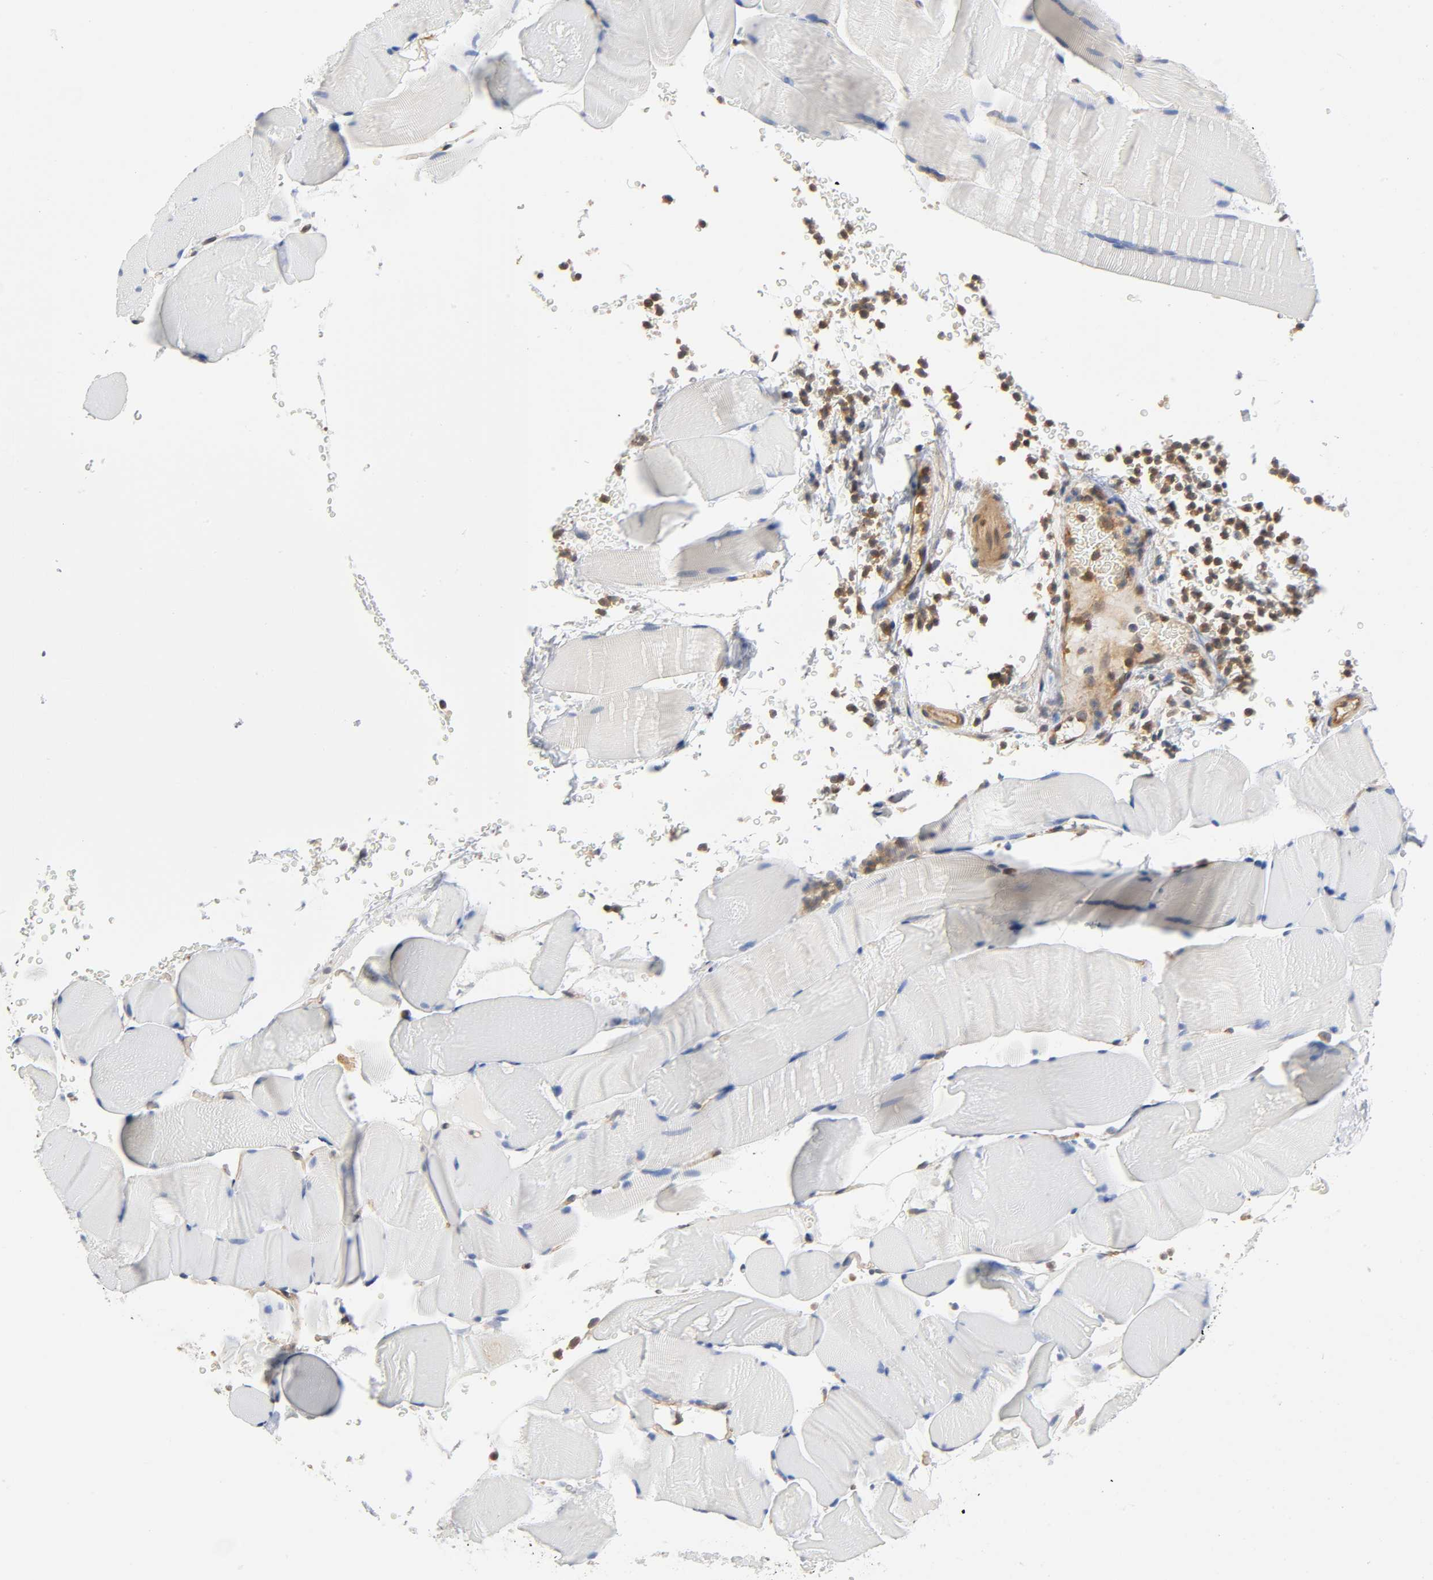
{"staining": {"intensity": "weak", "quantity": "<25%", "location": "cytoplasmic/membranous"}, "tissue": "skeletal muscle", "cell_type": "Myocytes", "image_type": "normal", "snomed": [{"axis": "morphology", "description": "Normal tissue, NOS"}, {"axis": "topography", "description": "Skeletal muscle"}], "caption": "IHC image of normal human skeletal muscle stained for a protein (brown), which demonstrates no expression in myocytes.", "gene": "PRKAB1", "patient": {"sex": "male", "age": 62}}